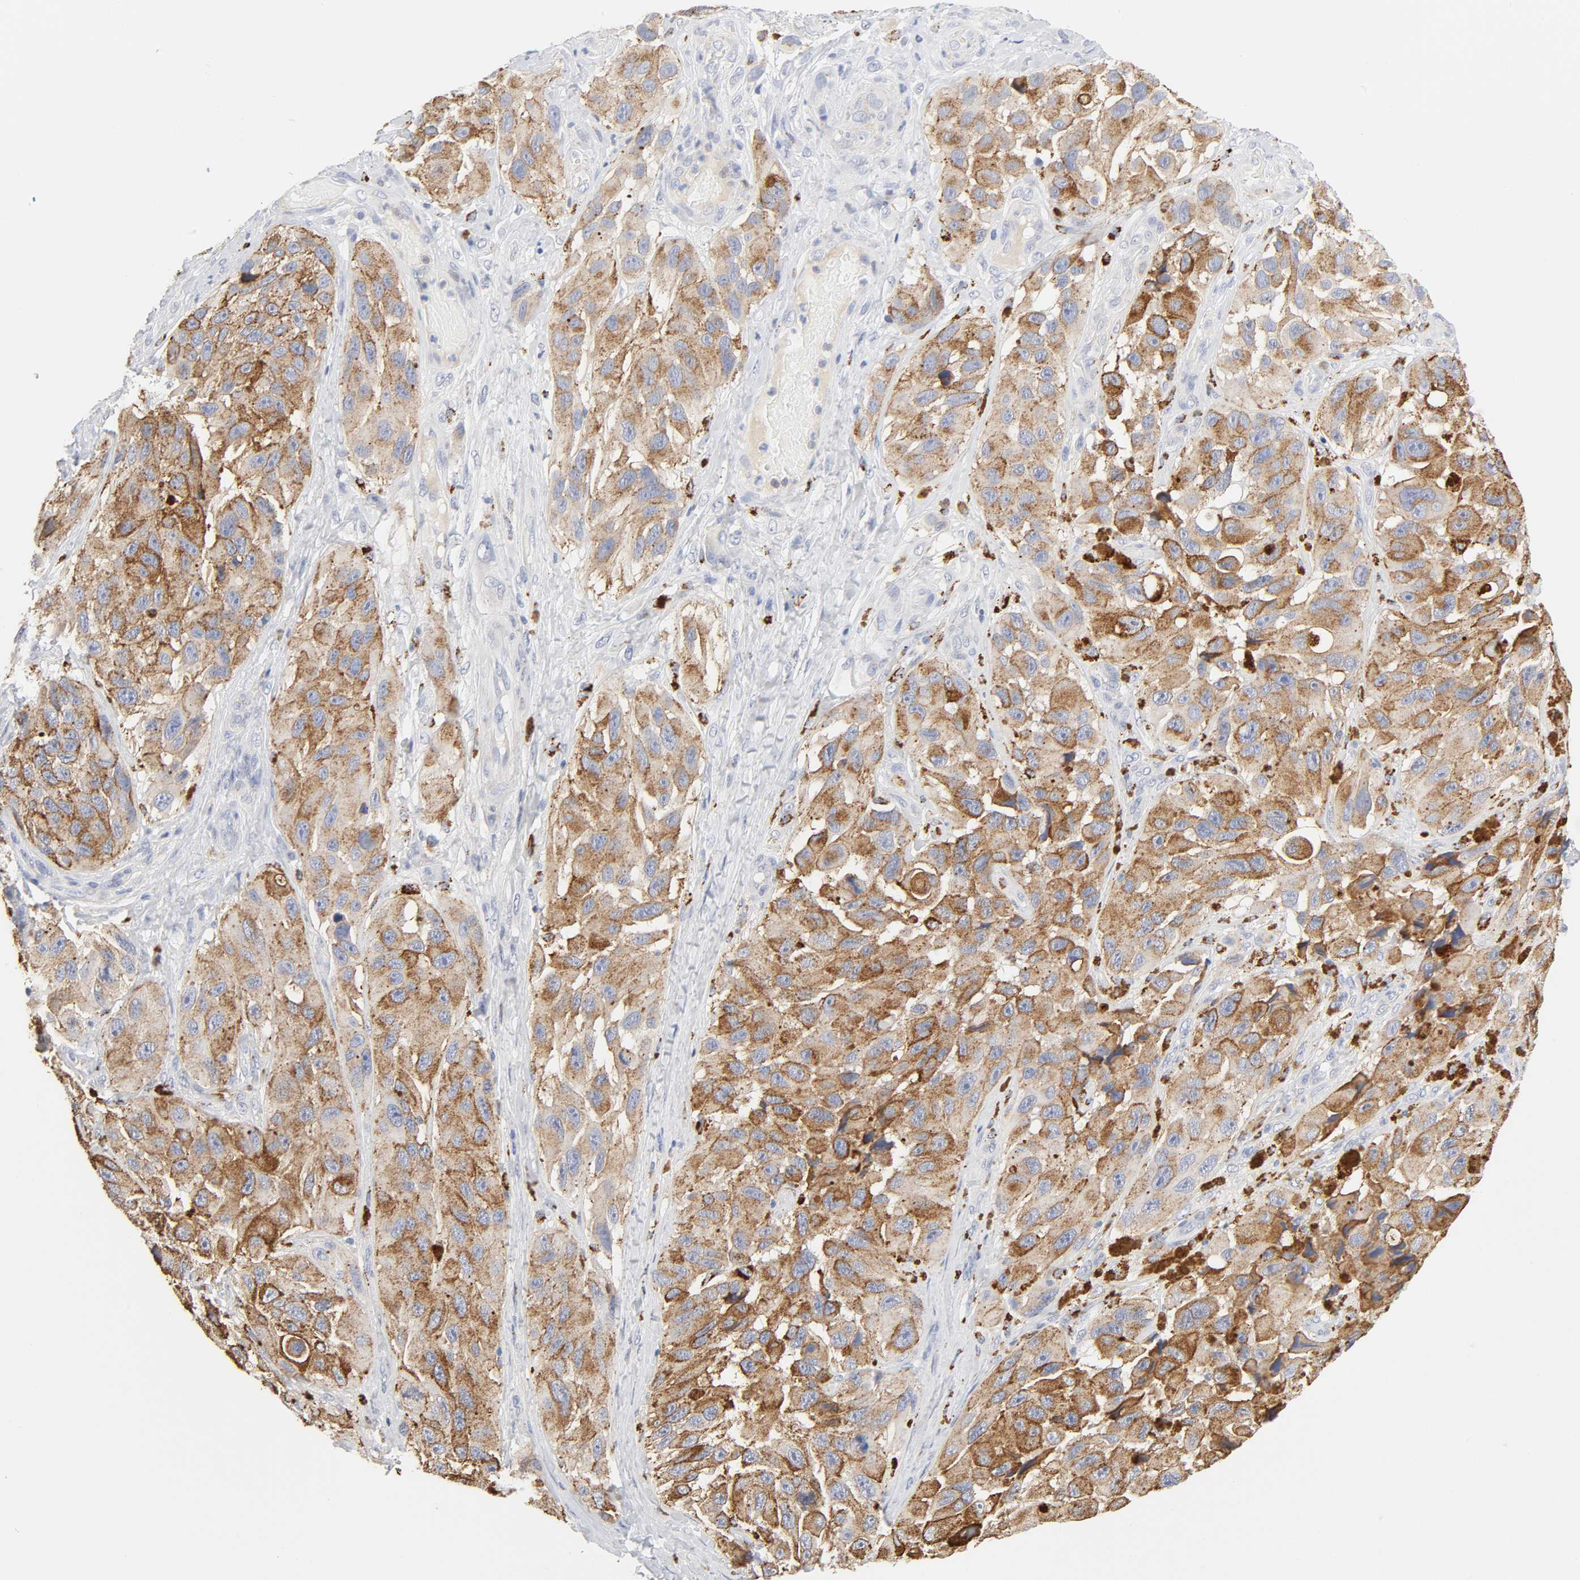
{"staining": {"intensity": "moderate", "quantity": ">75%", "location": "cytoplasmic/membranous"}, "tissue": "melanoma", "cell_type": "Tumor cells", "image_type": "cancer", "snomed": [{"axis": "morphology", "description": "Malignant melanoma, NOS"}, {"axis": "topography", "description": "Skin"}], "caption": "An IHC photomicrograph of neoplastic tissue is shown. Protein staining in brown shows moderate cytoplasmic/membranous positivity in melanoma within tumor cells.", "gene": "MAGEB17", "patient": {"sex": "female", "age": 73}}